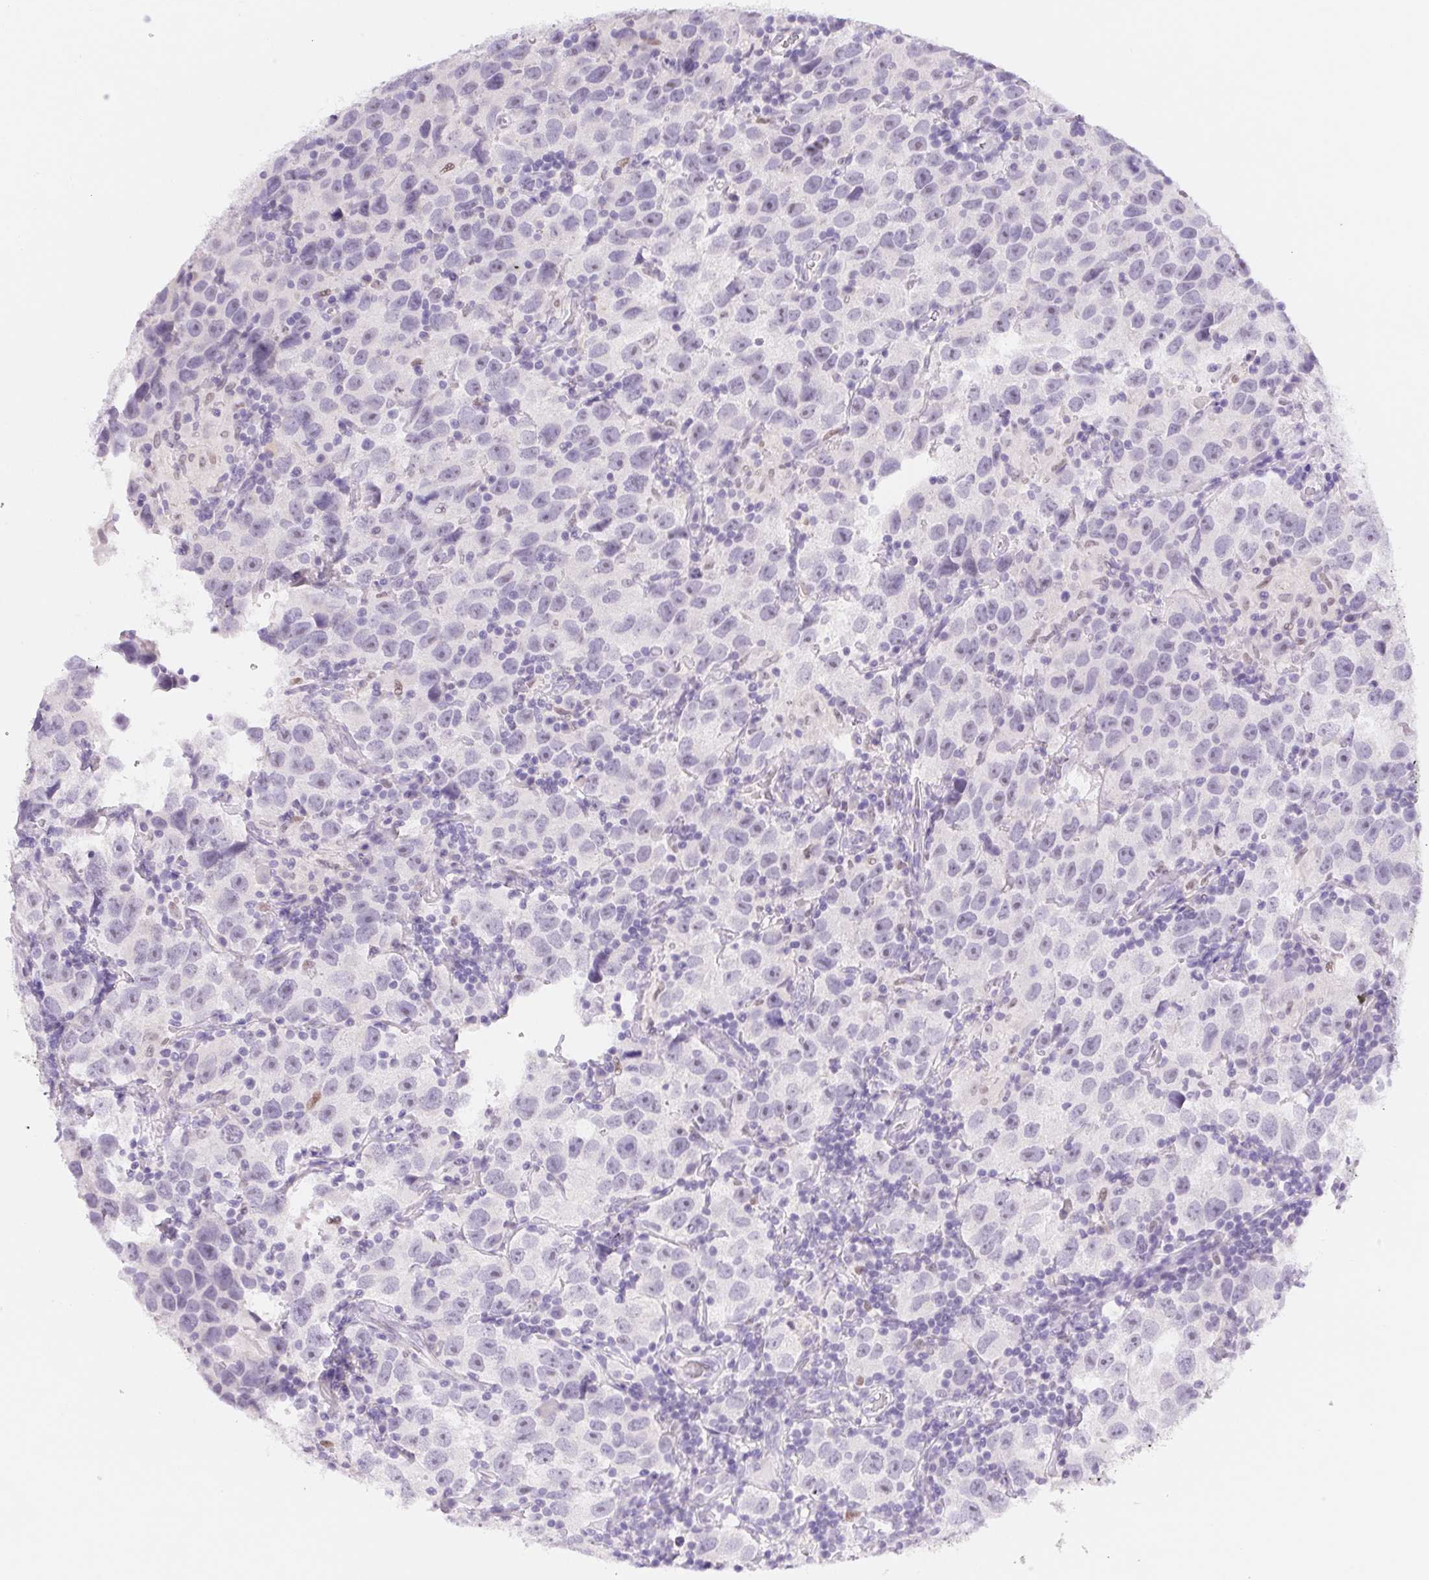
{"staining": {"intensity": "negative", "quantity": "none", "location": "none"}, "tissue": "testis cancer", "cell_type": "Tumor cells", "image_type": "cancer", "snomed": [{"axis": "morphology", "description": "Seminoma, NOS"}, {"axis": "topography", "description": "Testis"}], "caption": "Tumor cells show no significant staining in testis seminoma.", "gene": "ASGR2", "patient": {"sex": "male", "age": 26}}